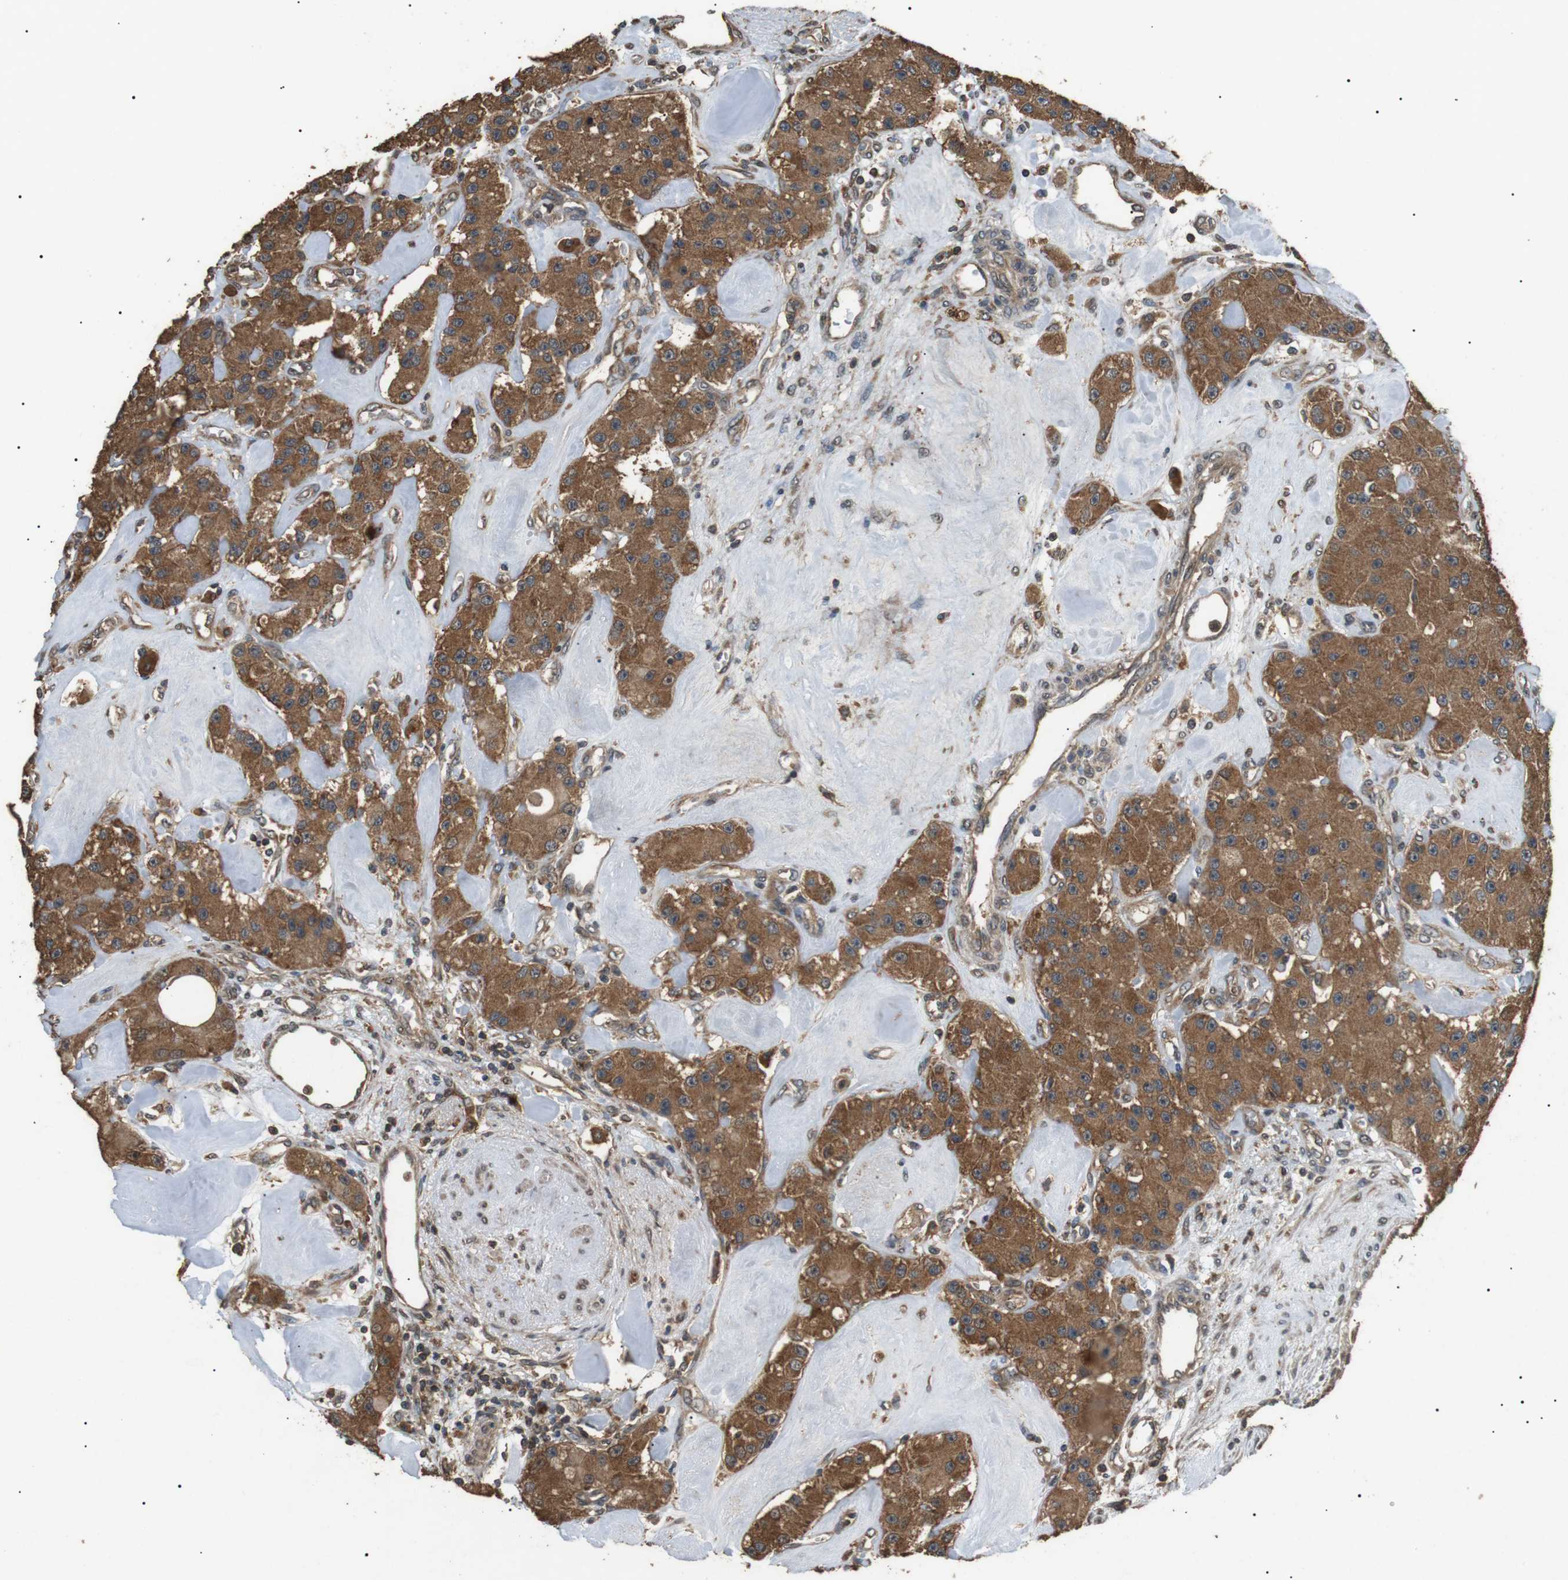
{"staining": {"intensity": "strong", "quantity": ">75%", "location": "cytoplasmic/membranous"}, "tissue": "carcinoid", "cell_type": "Tumor cells", "image_type": "cancer", "snomed": [{"axis": "morphology", "description": "Carcinoid, malignant, NOS"}, {"axis": "topography", "description": "Pancreas"}], "caption": "Protein staining by immunohistochemistry displays strong cytoplasmic/membranous positivity in about >75% of tumor cells in carcinoid (malignant).", "gene": "TBC1D15", "patient": {"sex": "male", "age": 41}}